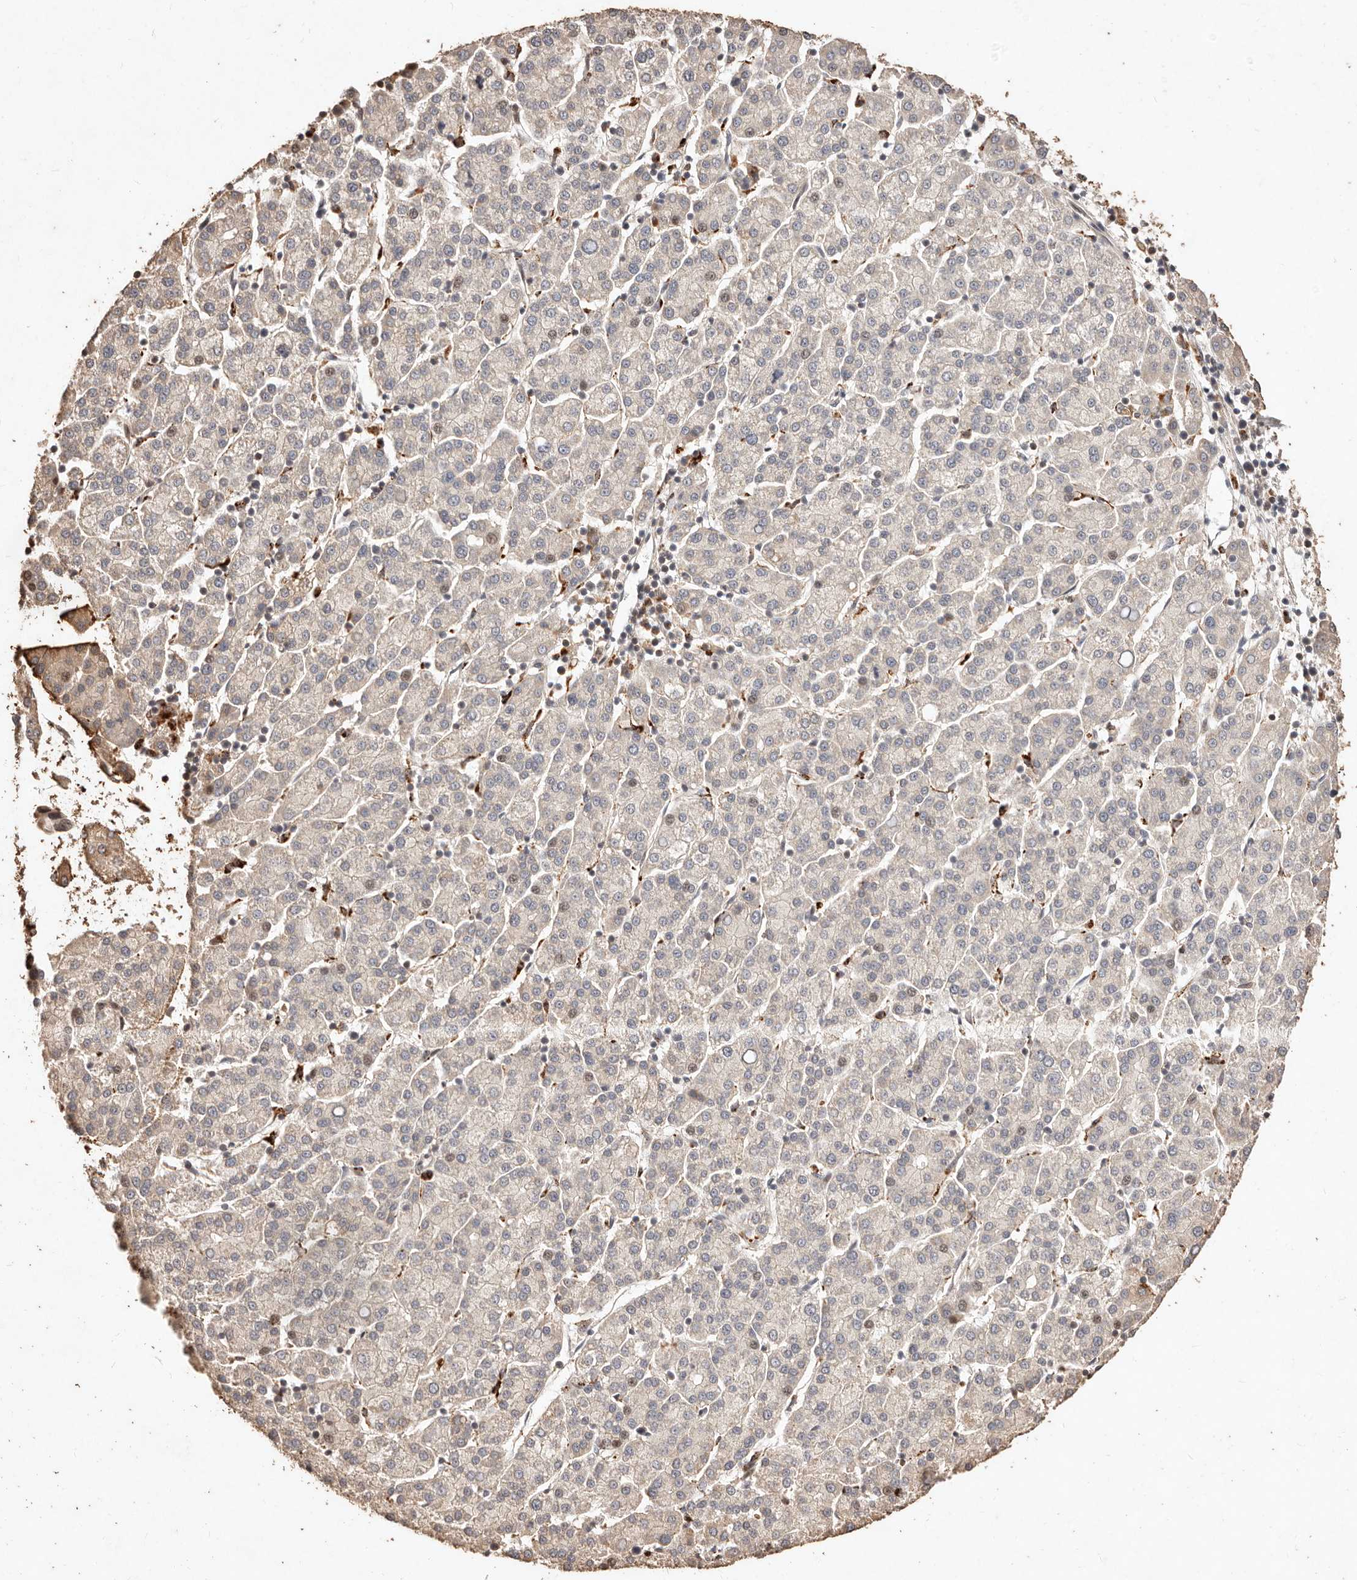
{"staining": {"intensity": "weak", "quantity": "<25%", "location": "cytoplasmic/membranous"}, "tissue": "liver cancer", "cell_type": "Tumor cells", "image_type": "cancer", "snomed": [{"axis": "morphology", "description": "Carcinoma, Hepatocellular, NOS"}, {"axis": "topography", "description": "Liver"}], "caption": "This is an immunohistochemistry (IHC) image of liver hepatocellular carcinoma. There is no positivity in tumor cells.", "gene": "KIF9", "patient": {"sex": "female", "age": 58}}